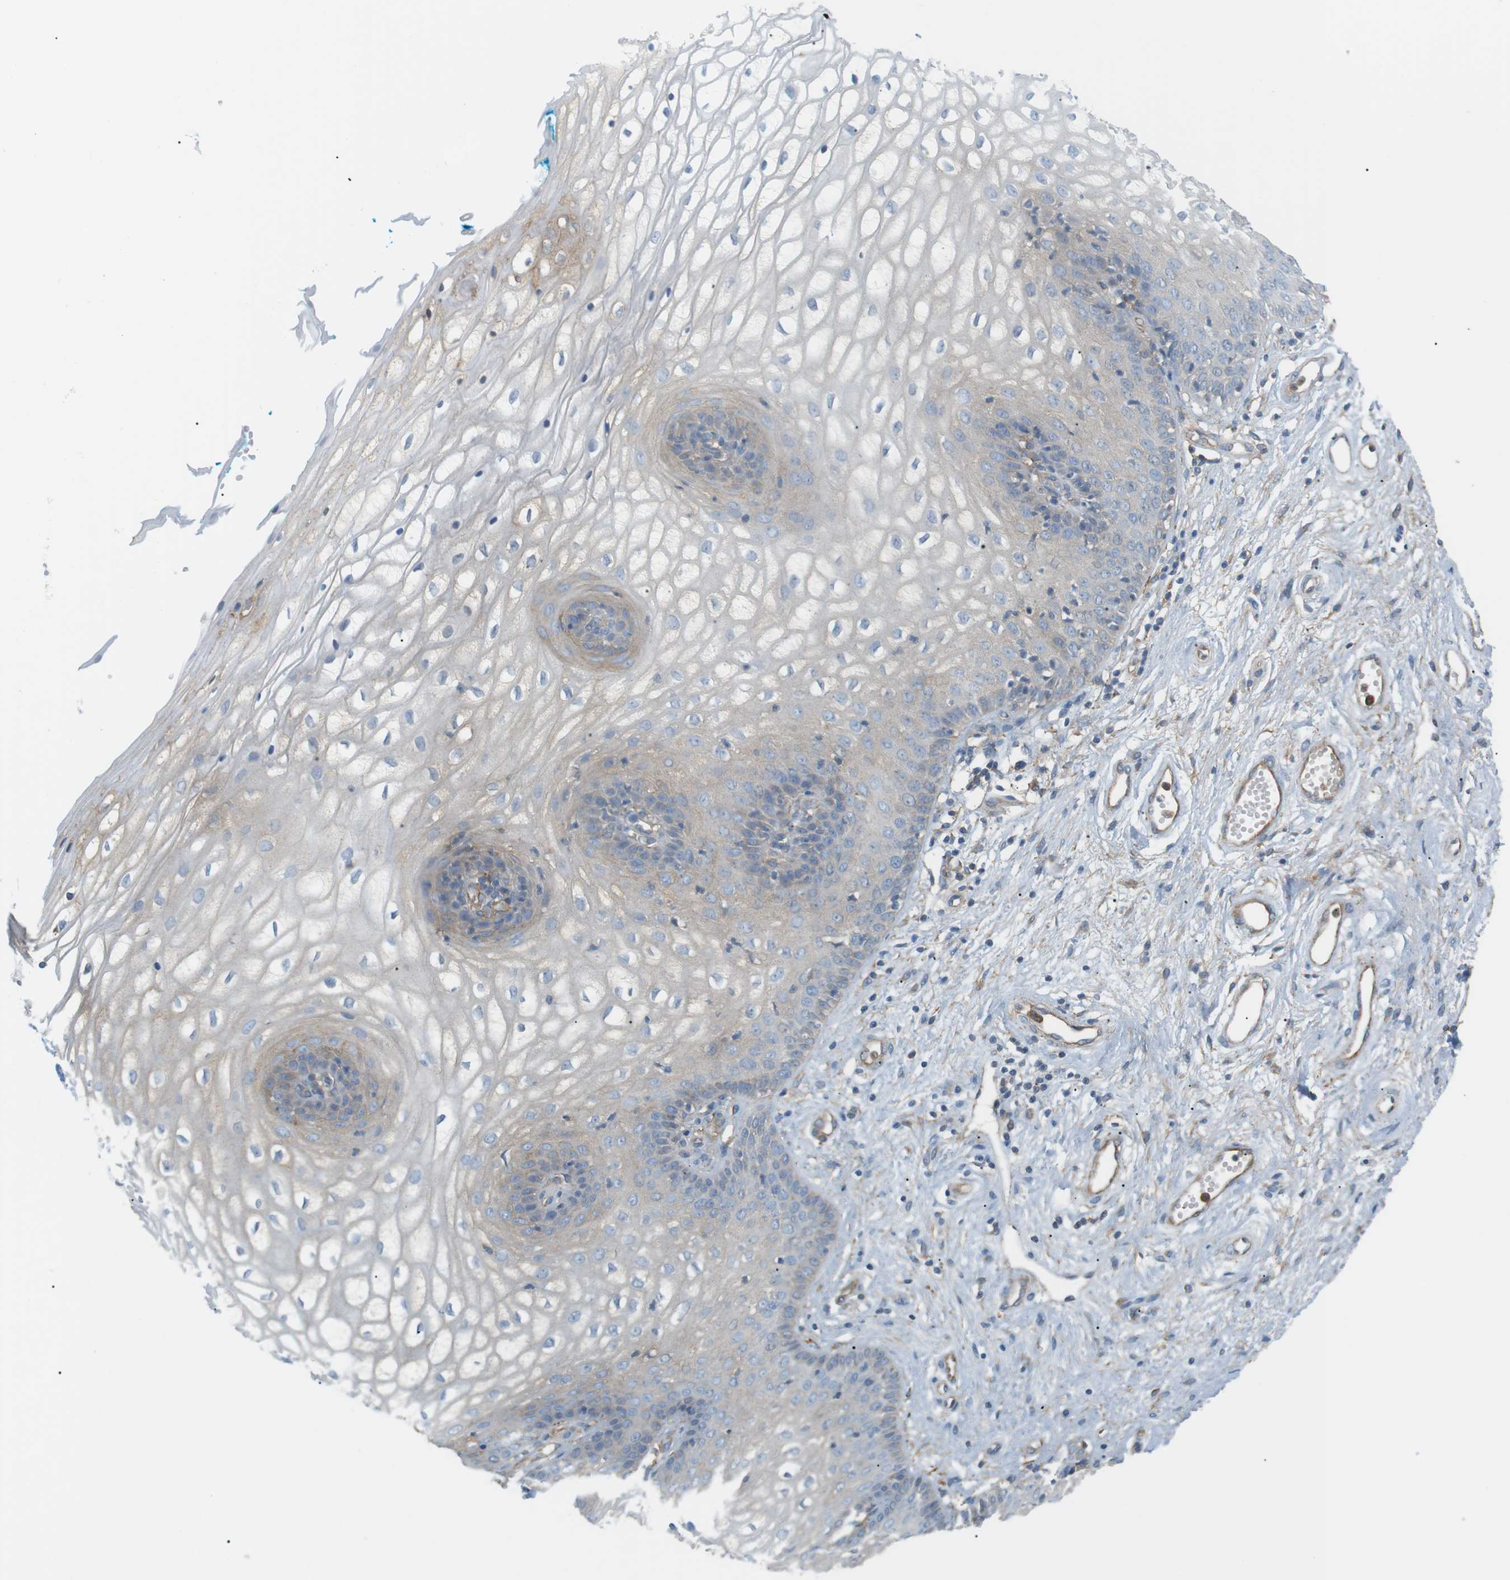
{"staining": {"intensity": "moderate", "quantity": "<25%", "location": "cytoplasmic/membranous"}, "tissue": "vagina", "cell_type": "Squamous epithelial cells", "image_type": "normal", "snomed": [{"axis": "morphology", "description": "Normal tissue, NOS"}, {"axis": "topography", "description": "Vagina"}], "caption": "Immunohistochemistry of benign human vagina shows low levels of moderate cytoplasmic/membranous positivity in approximately <25% of squamous epithelial cells.", "gene": "PEPD", "patient": {"sex": "female", "age": 34}}